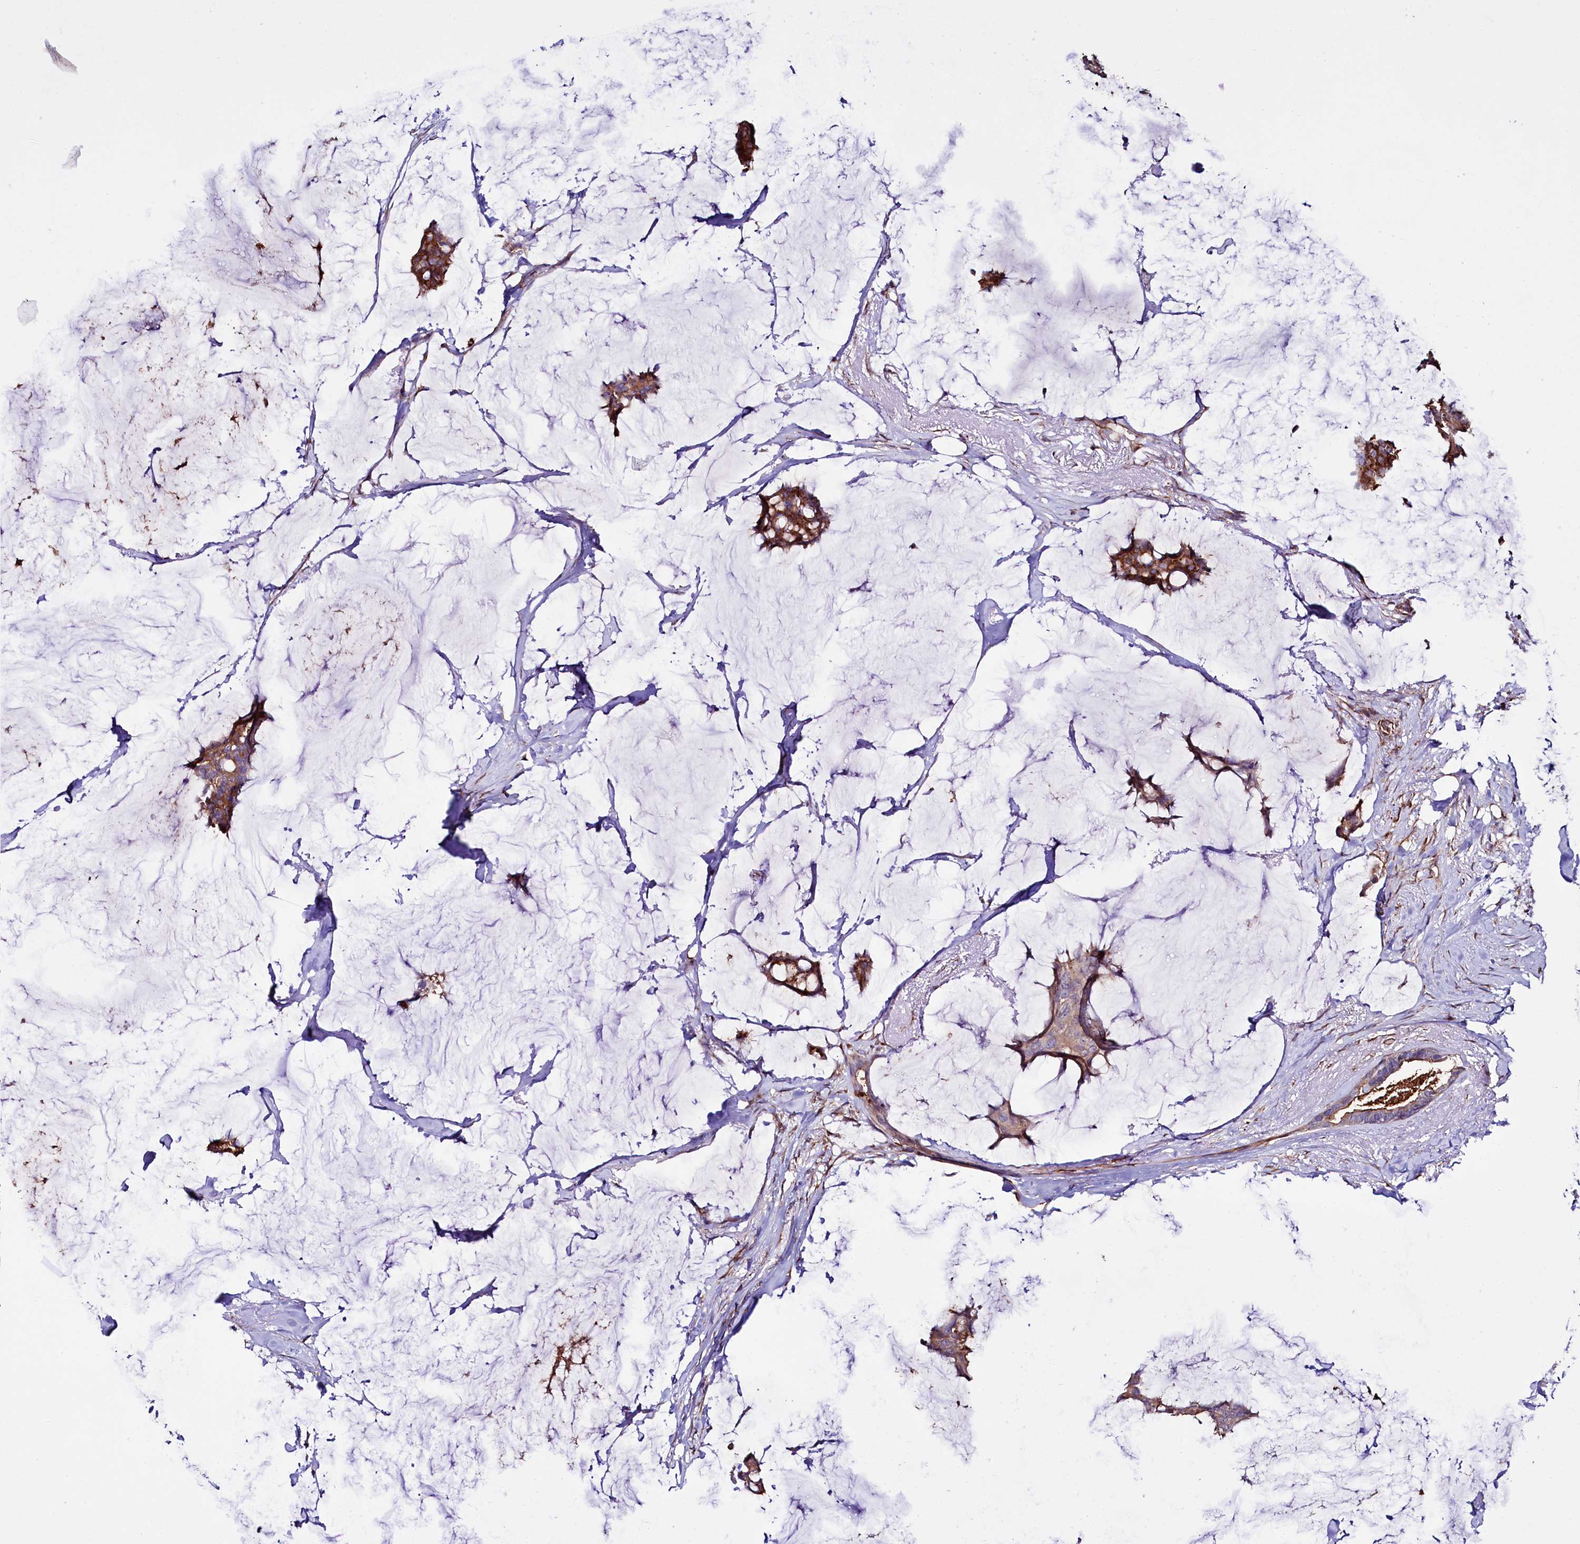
{"staining": {"intensity": "moderate", "quantity": ">75%", "location": "cytoplasmic/membranous"}, "tissue": "breast cancer", "cell_type": "Tumor cells", "image_type": "cancer", "snomed": [{"axis": "morphology", "description": "Duct carcinoma"}, {"axis": "topography", "description": "Breast"}], "caption": "Immunohistochemistry (IHC) micrograph of neoplastic tissue: human breast cancer (infiltrating ductal carcinoma) stained using immunohistochemistry (IHC) exhibits medium levels of moderate protein expression localized specifically in the cytoplasmic/membranous of tumor cells, appearing as a cytoplasmic/membranous brown color.", "gene": "TTC12", "patient": {"sex": "female", "age": 93}}